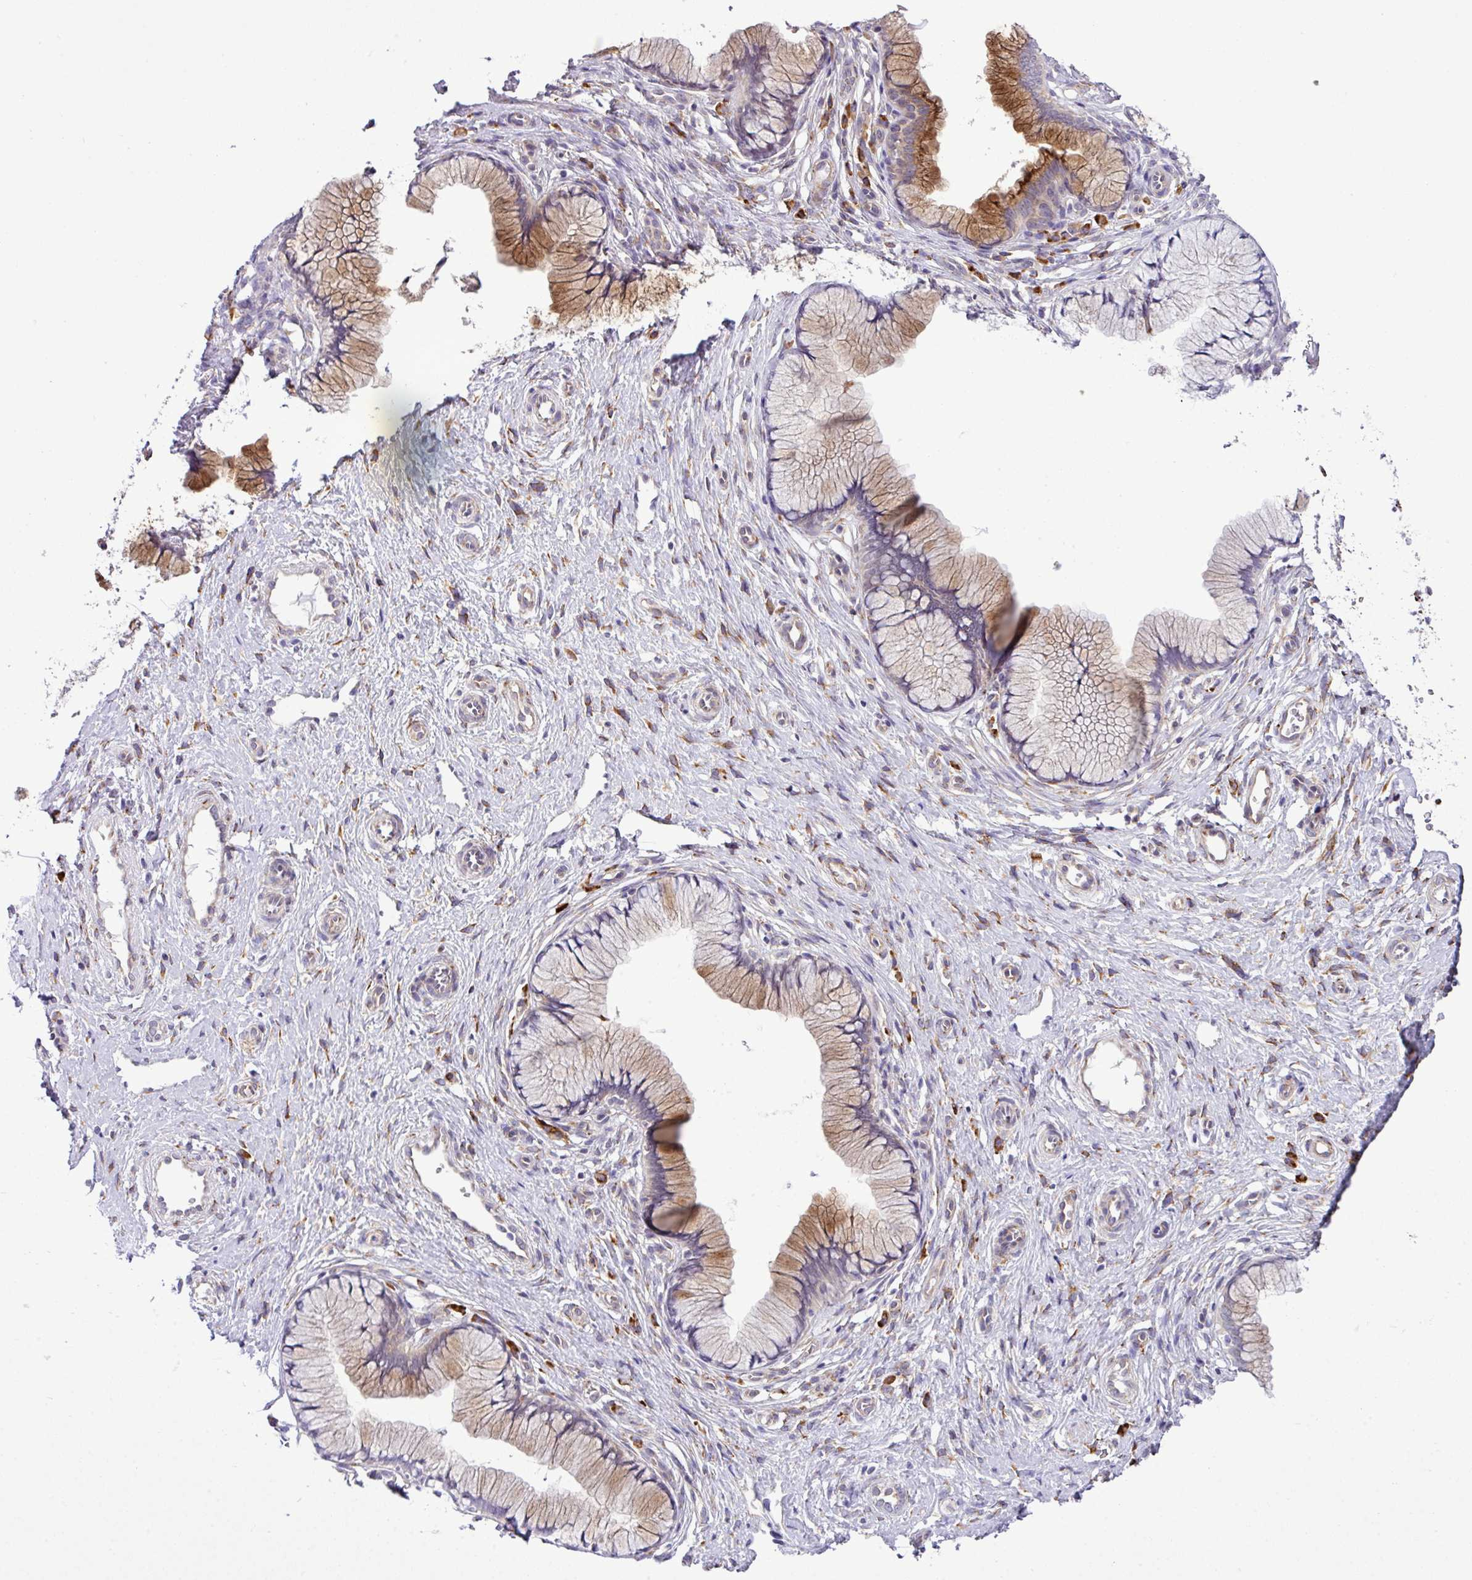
{"staining": {"intensity": "moderate", "quantity": "25%-75%", "location": "cytoplasmic/membranous"}, "tissue": "cervix", "cell_type": "Glandular cells", "image_type": "normal", "snomed": [{"axis": "morphology", "description": "Normal tissue, NOS"}, {"axis": "topography", "description": "Cervix"}], "caption": "Normal cervix demonstrates moderate cytoplasmic/membranous positivity in about 25%-75% of glandular cells, visualized by immunohistochemistry. The protein of interest is shown in brown color, while the nuclei are stained blue.", "gene": "CFAP97", "patient": {"sex": "female", "age": 36}}